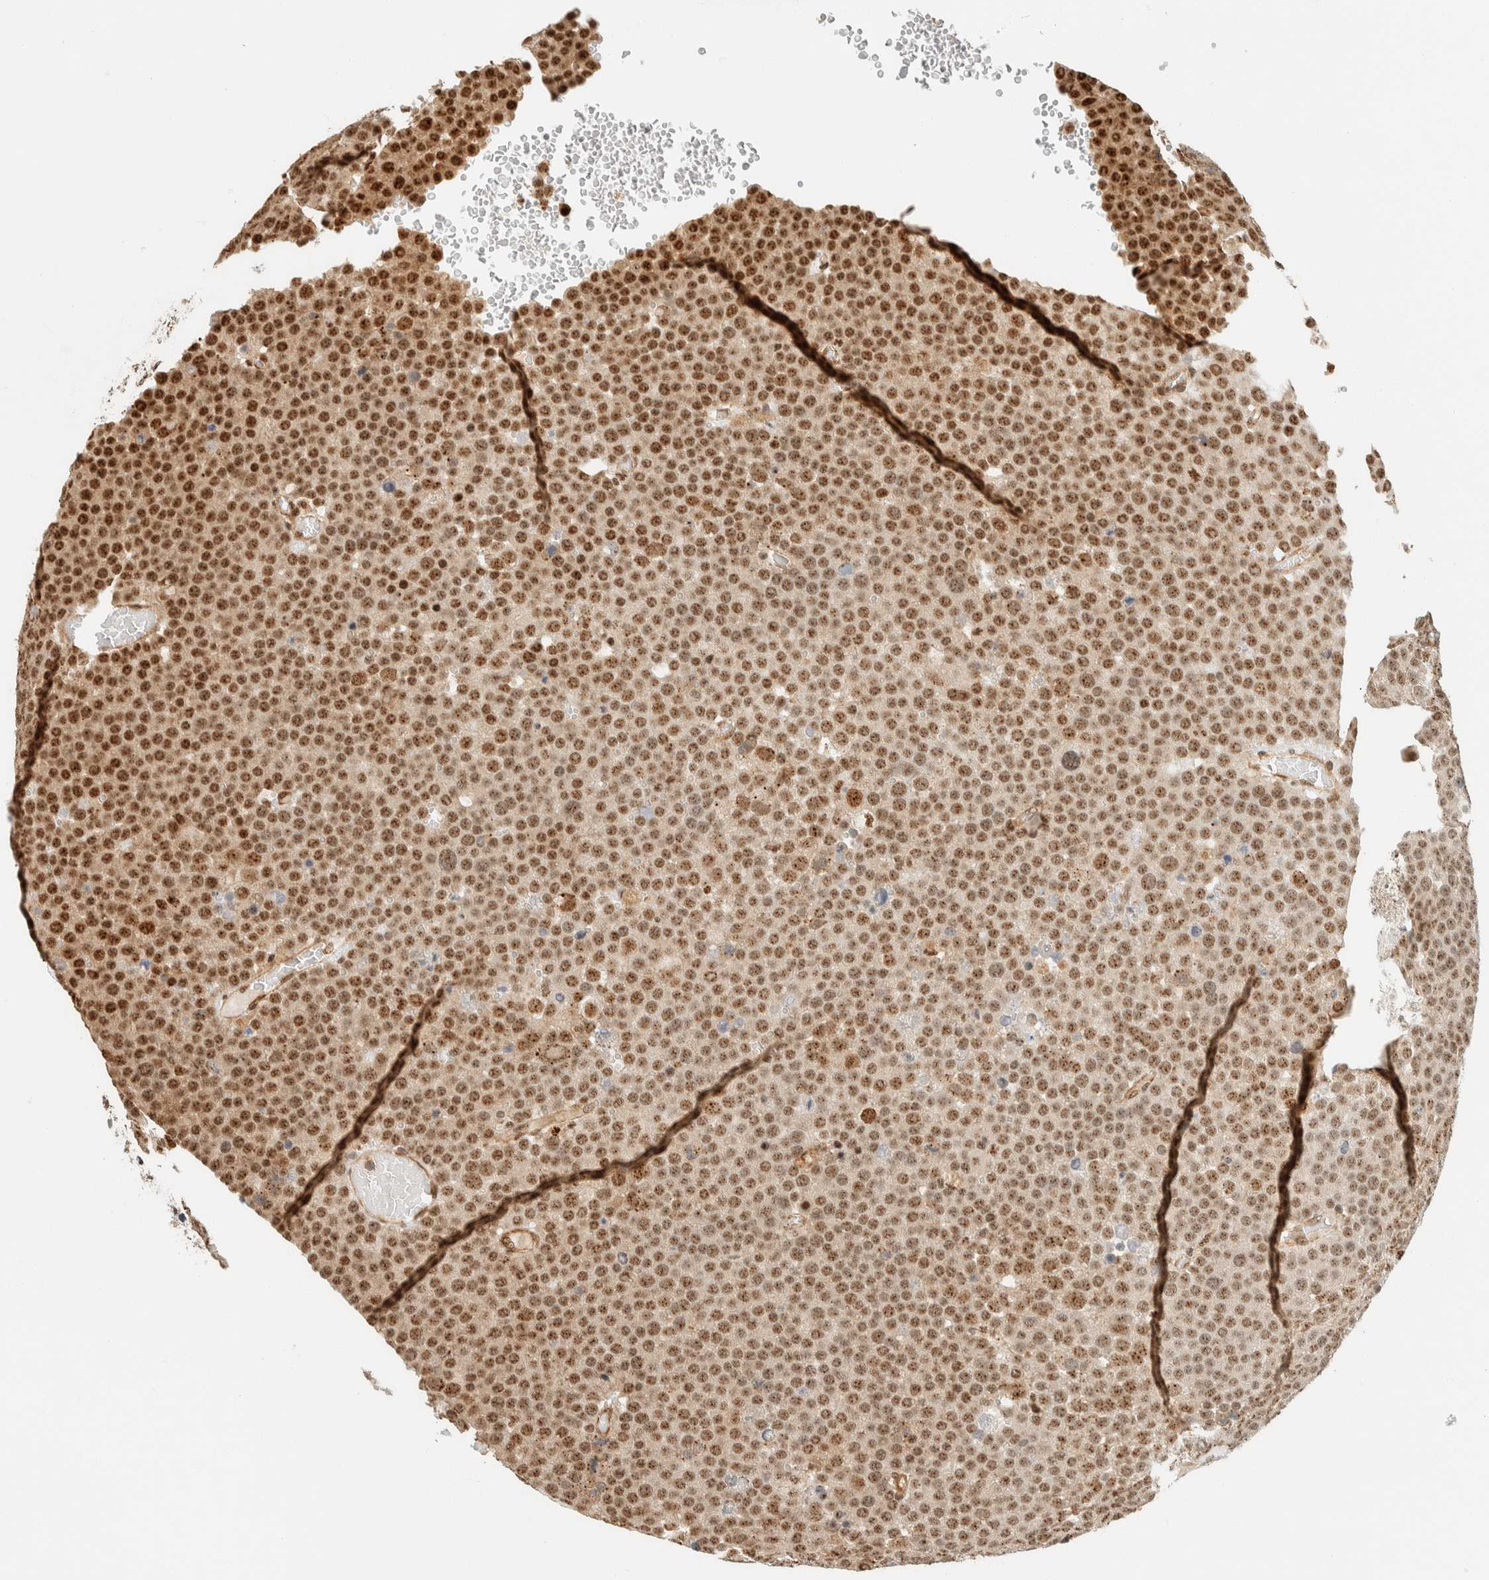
{"staining": {"intensity": "moderate", "quantity": ">75%", "location": "nuclear"}, "tissue": "testis cancer", "cell_type": "Tumor cells", "image_type": "cancer", "snomed": [{"axis": "morphology", "description": "Seminoma, NOS"}, {"axis": "topography", "description": "Testis"}], "caption": "Immunohistochemical staining of testis cancer shows medium levels of moderate nuclear expression in approximately >75% of tumor cells.", "gene": "SIK1", "patient": {"sex": "male", "age": 71}}